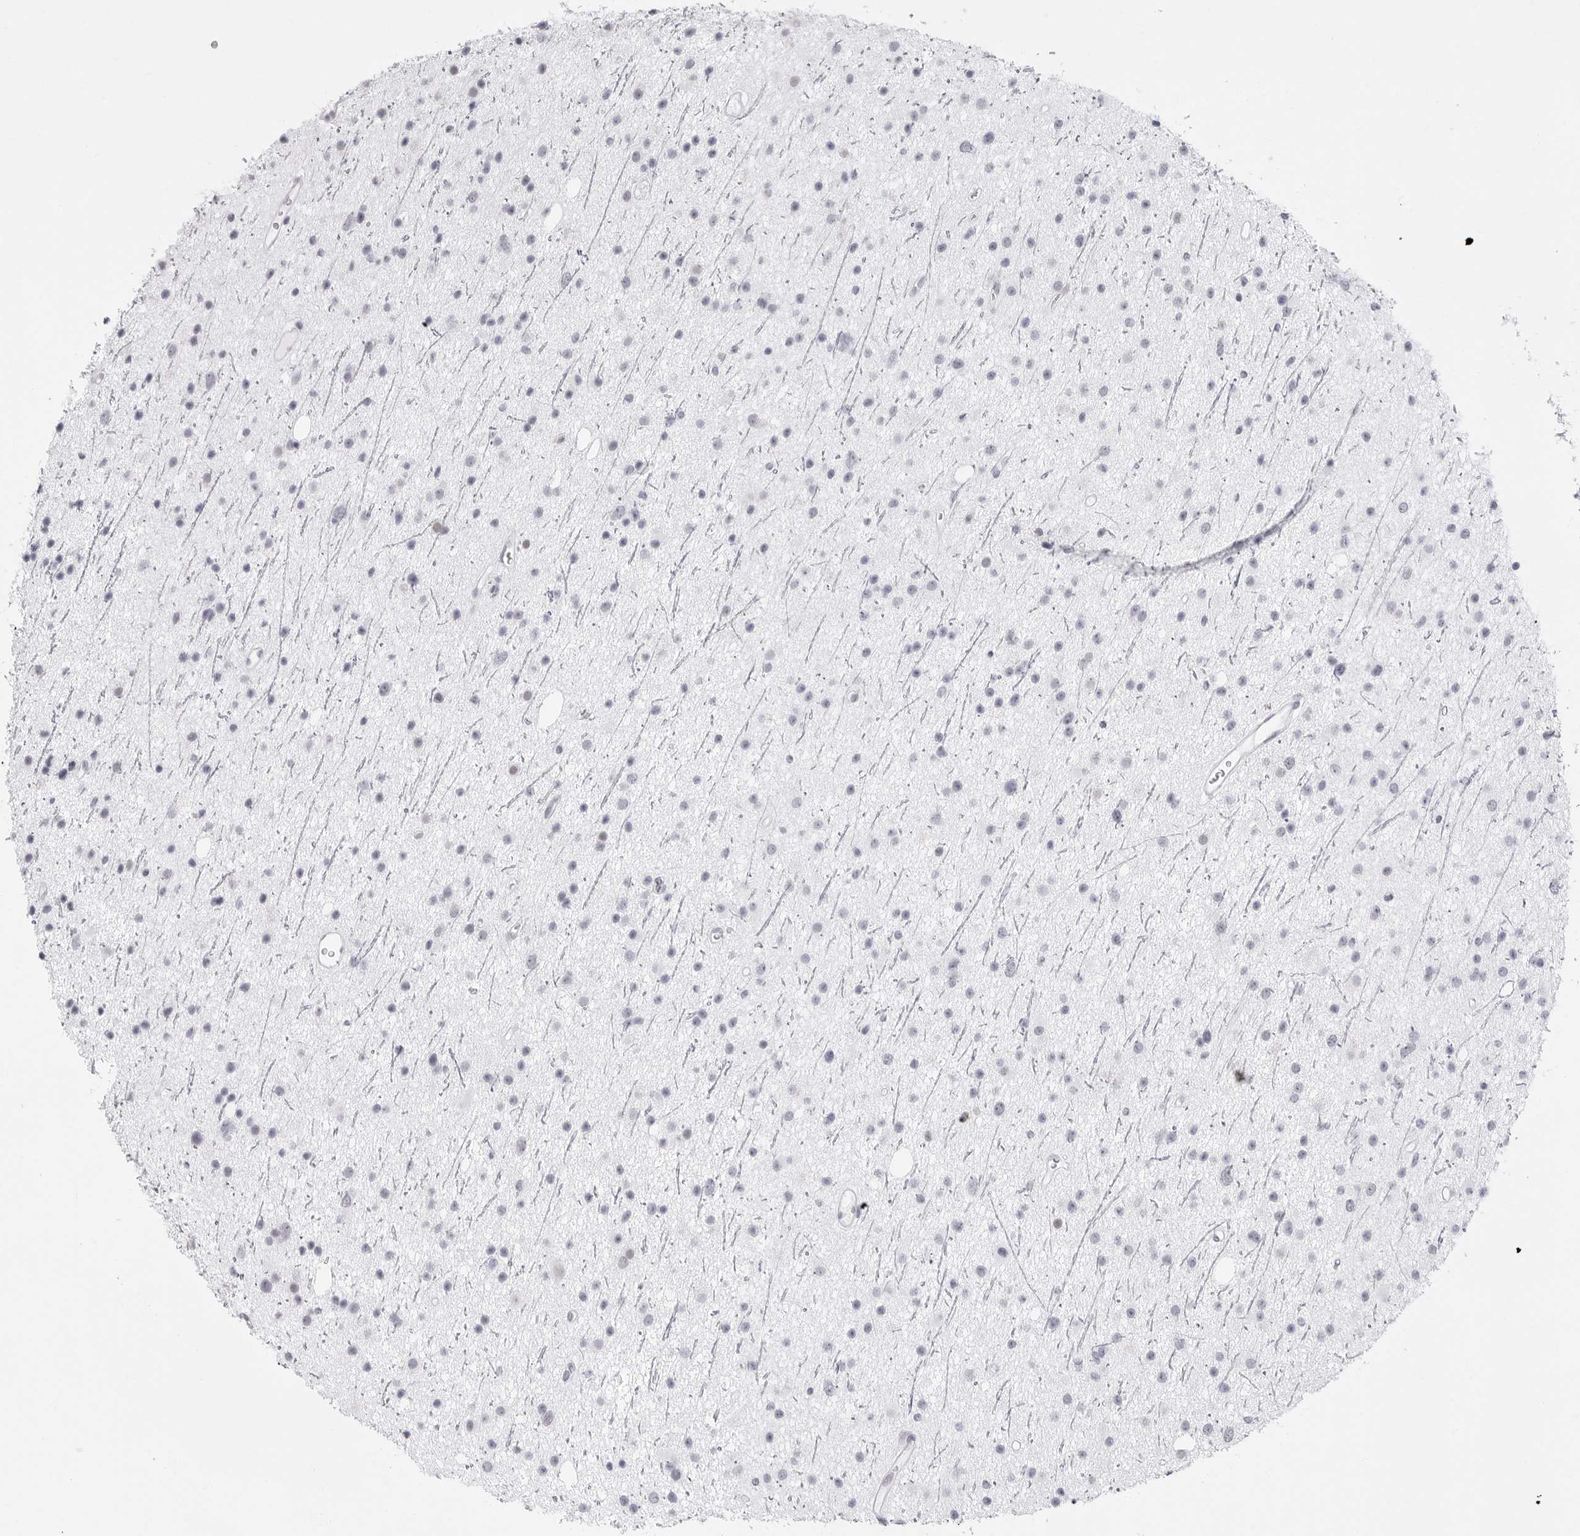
{"staining": {"intensity": "negative", "quantity": "none", "location": "none"}, "tissue": "glioma", "cell_type": "Tumor cells", "image_type": "cancer", "snomed": [{"axis": "morphology", "description": "Glioma, malignant, Low grade"}, {"axis": "topography", "description": "Cerebral cortex"}], "caption": "Tumor cells show no significant protein expression in malignant low-grade glioma.", "gene": "NASP", "patient": {"sex": "female", "age": 39}}